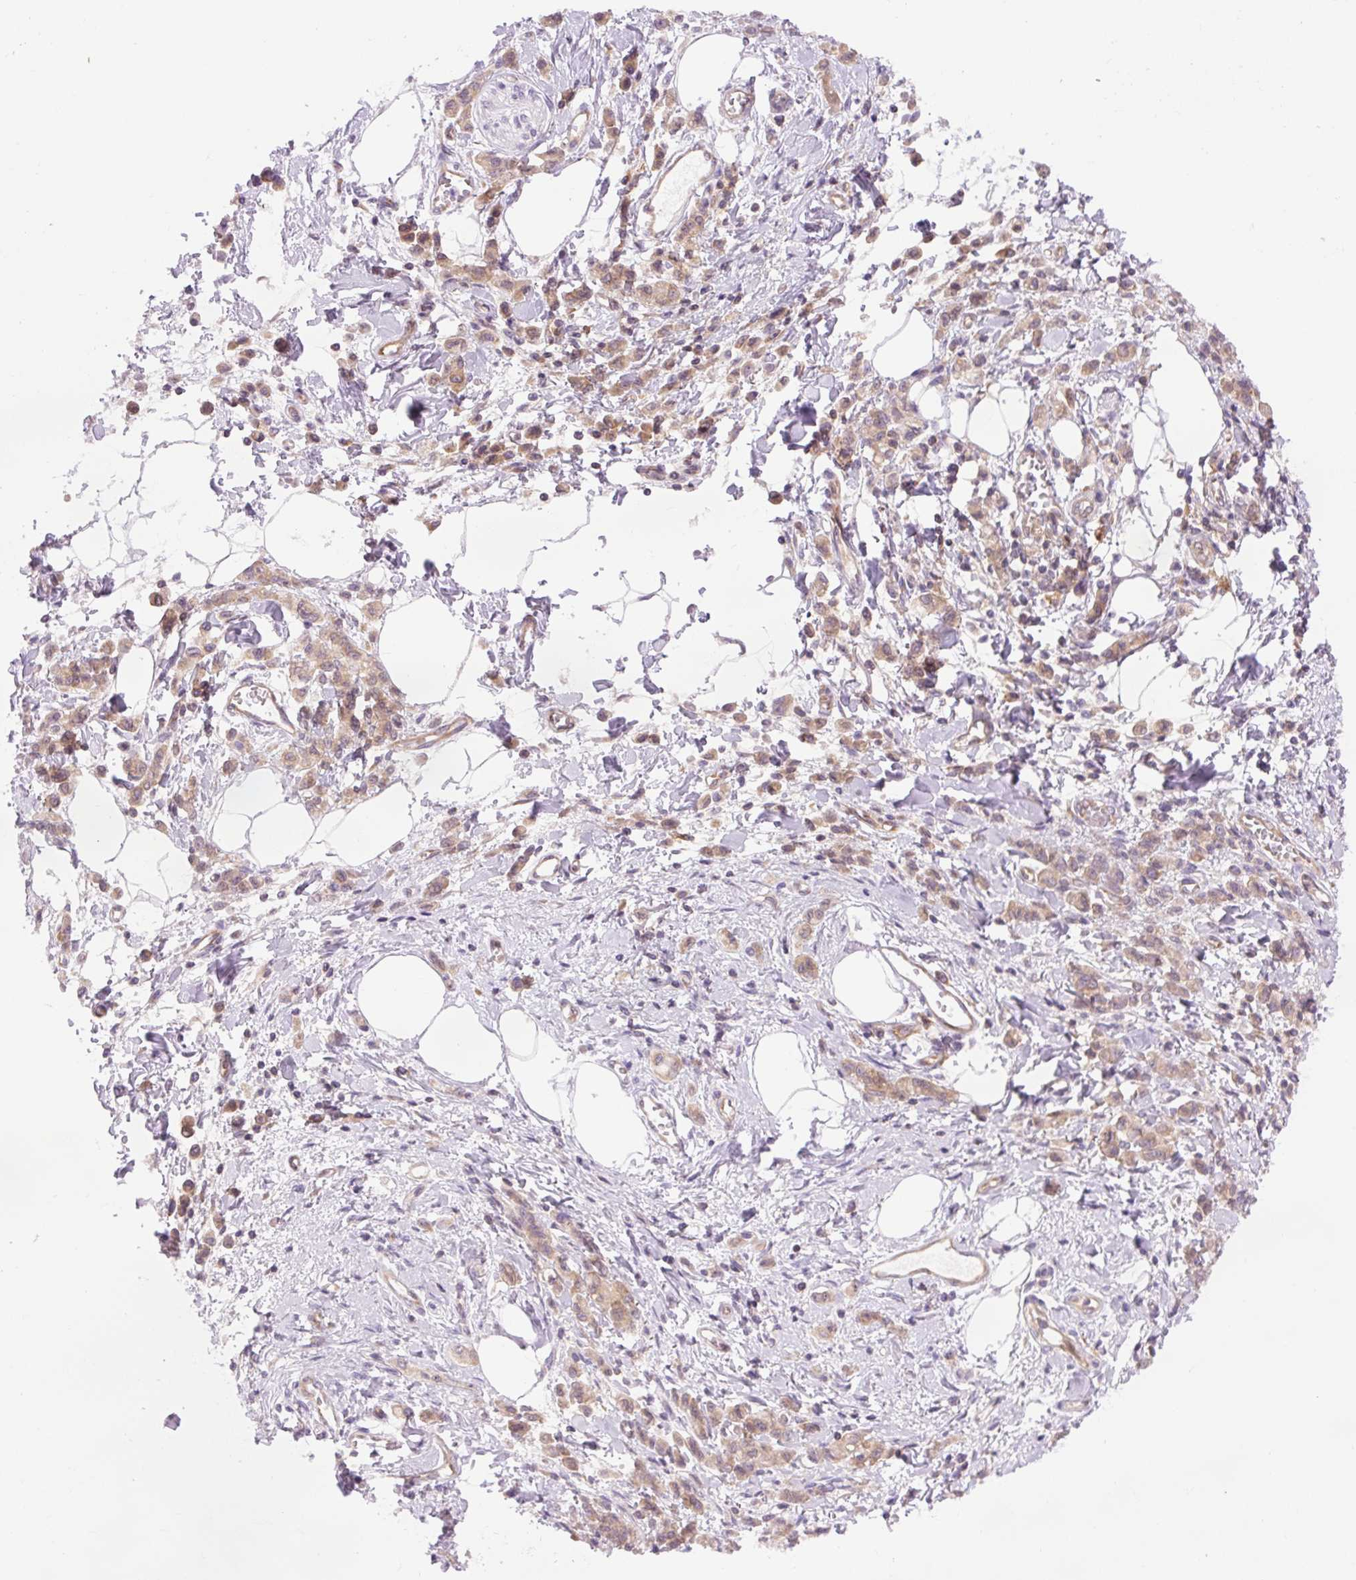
{"staining": {"intensity": "weak", "quantity": ">75%", "location": "cytoplasmic/membranous"}, "tissue": "stomach cancer", "cell_type": "Tumor cells", "image_type": "cancer", "snomed": [{"axis": "morphology", "description": "Adenocarcinoma, NOS"}, {"axis": "topography", "description": "Stomach"}], "caption": "High-power microscopy captured an immunohistochemistry image of adenocarcinoma (stomach), revealing weak cytoplasmic/membranous positivity in about >75% of tumor cells.", "gene": "MINK1", "patient": {"sex": "male", "age": 77}}